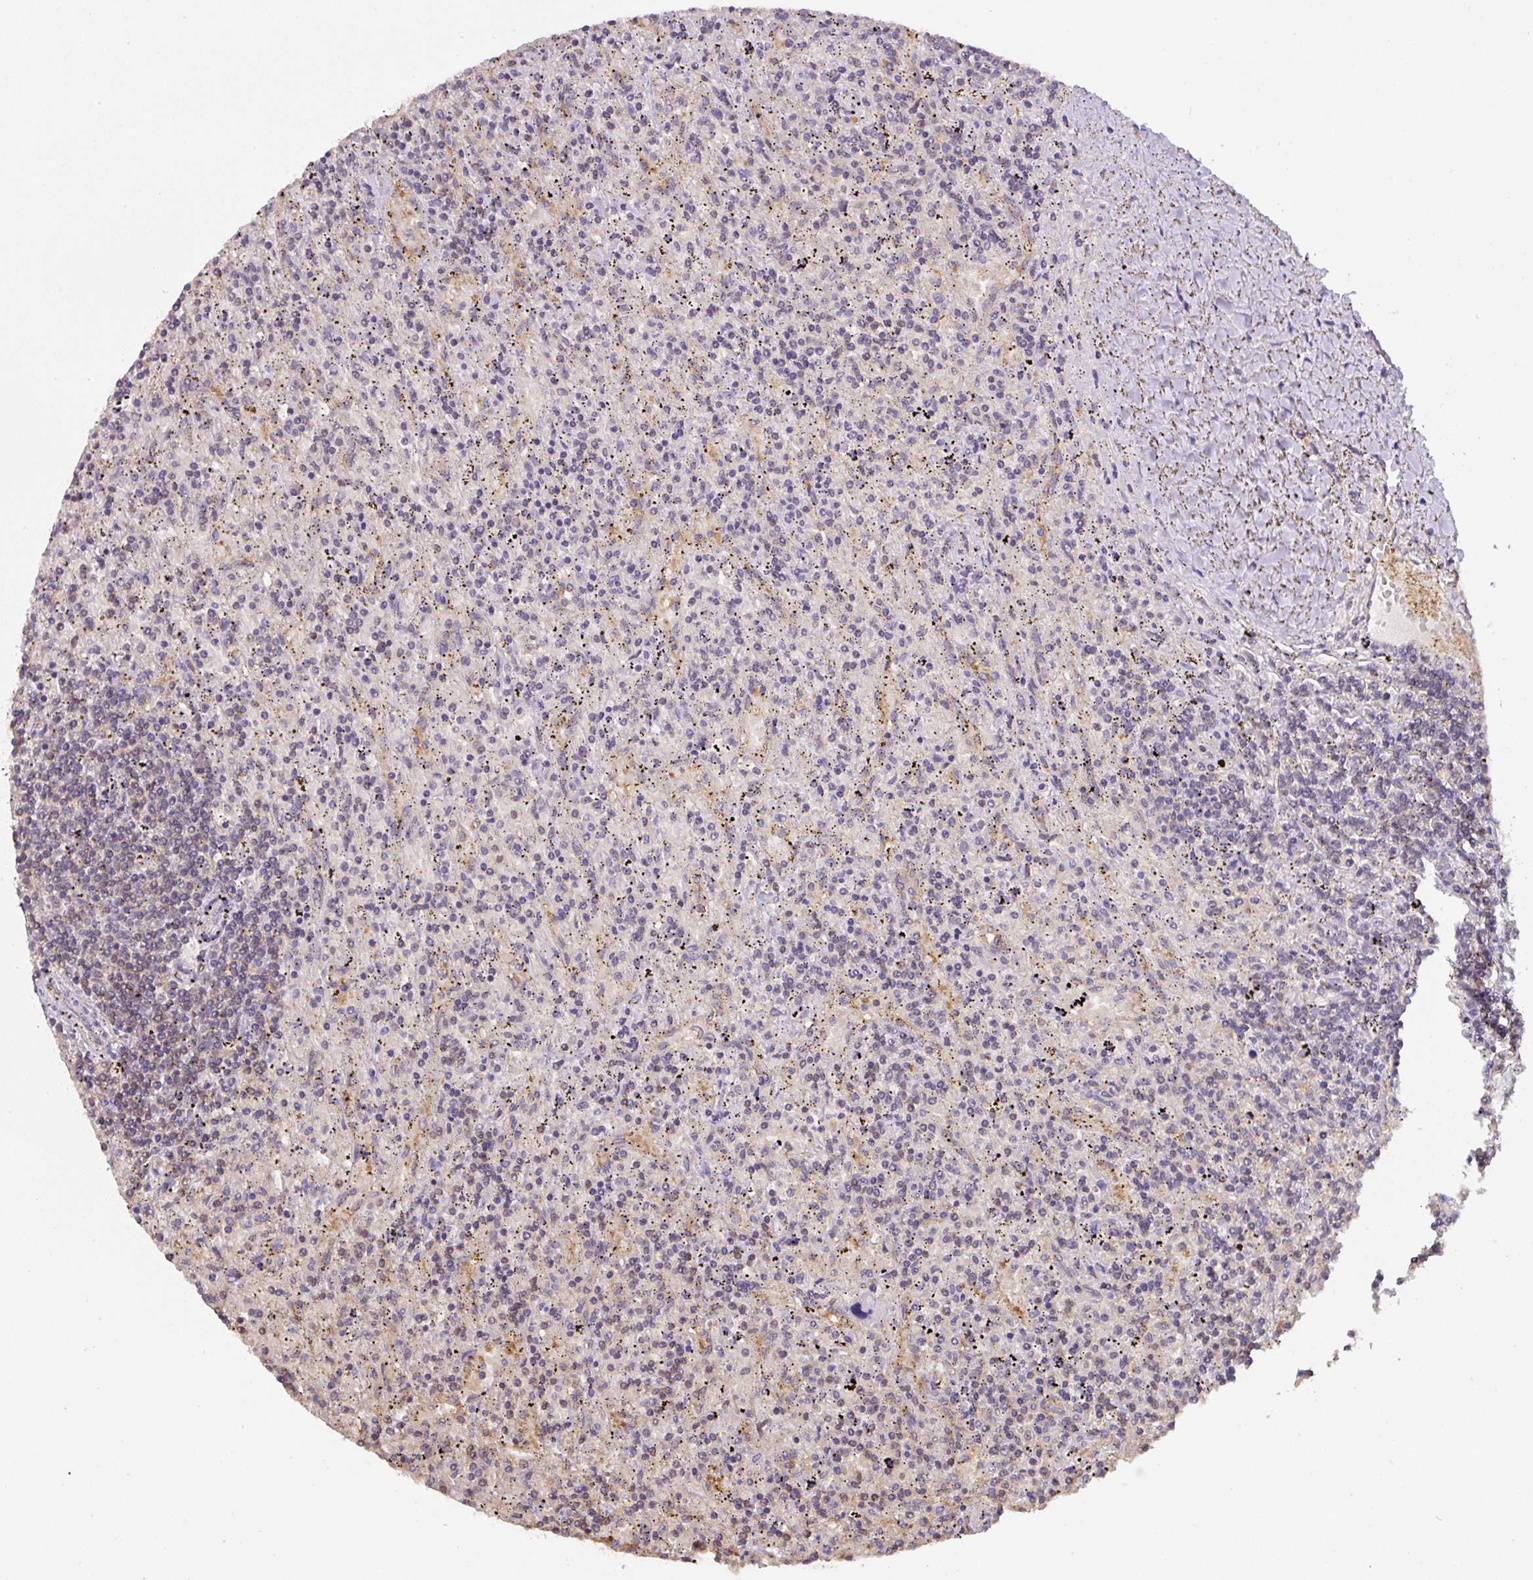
{"staining": {"intensity": "negative", "quantity": "none", "location": "none"}, "tissue": "lymphoma", "cell_type": "Tumor cells", "image_type": "cancer", "snomed": [{"axis": "morphology", "description": "Malignant lymphoma, non-Hodgkin's type, Low grade"}, {"axis": "topography", "description": "Spleen"}], "caption": "The immunohistochemistry micrograph has no significant positivity in tumor cells of malignant lymphoma, non-Hodgkin's type (low-grade) tissue.", "gene": "ST13", "patient": {"sex": "male", "age": 76}}